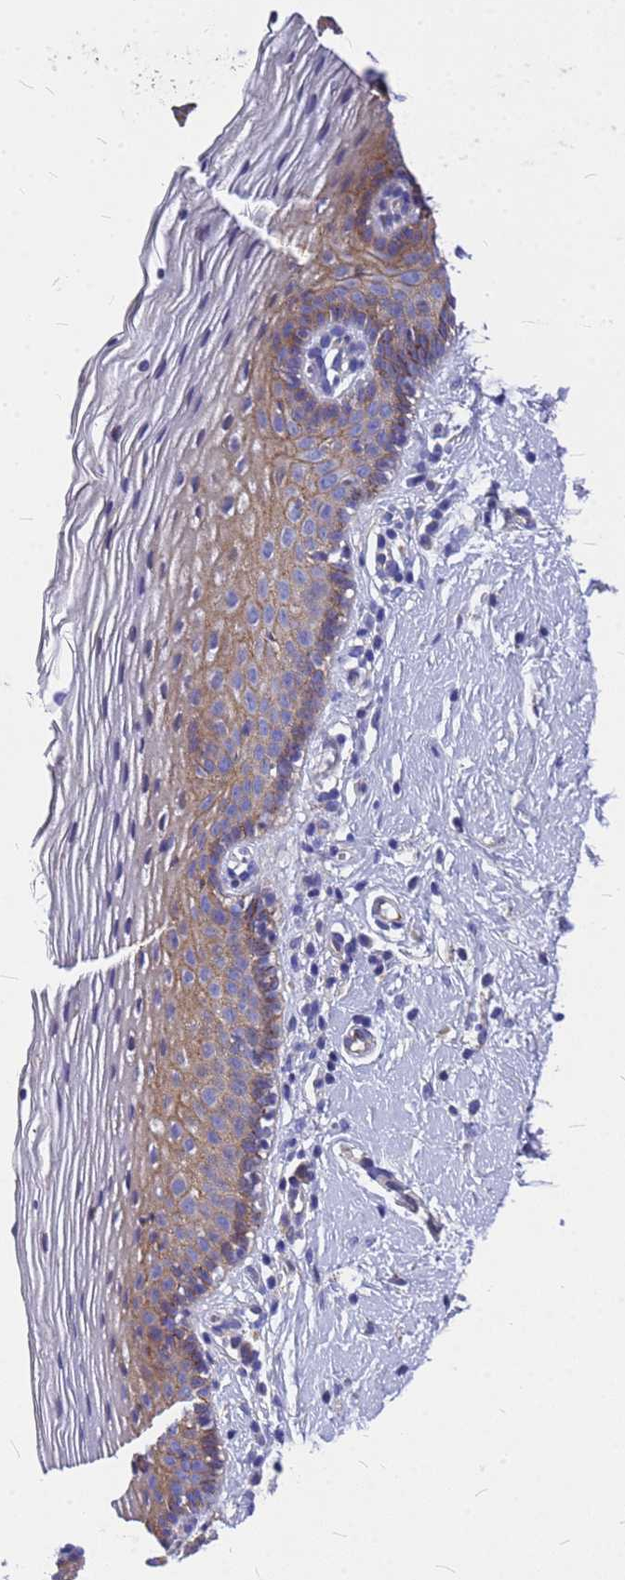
{"staining": {"intensity": "moderate", "quantity": "25%-75%", "location": "cytoplasmic/membranous"}, "tissue": "vagina", "cell_type": "Squamous epithelial cells", "image_type": "normal", "snomed": [{"axis": "morphology", "description": "Normal tissue, NOS"}, {"axis": "topography", "description": "Vagina"}], "caption": "Squamous epithelial cells demonstrate medium levels of moderate cytoplasmic/membranous staining in about 25%-75% of cells in normal vagina.", "gene": "FBXW5", "patient": {"sex": "female", "age": 32}}